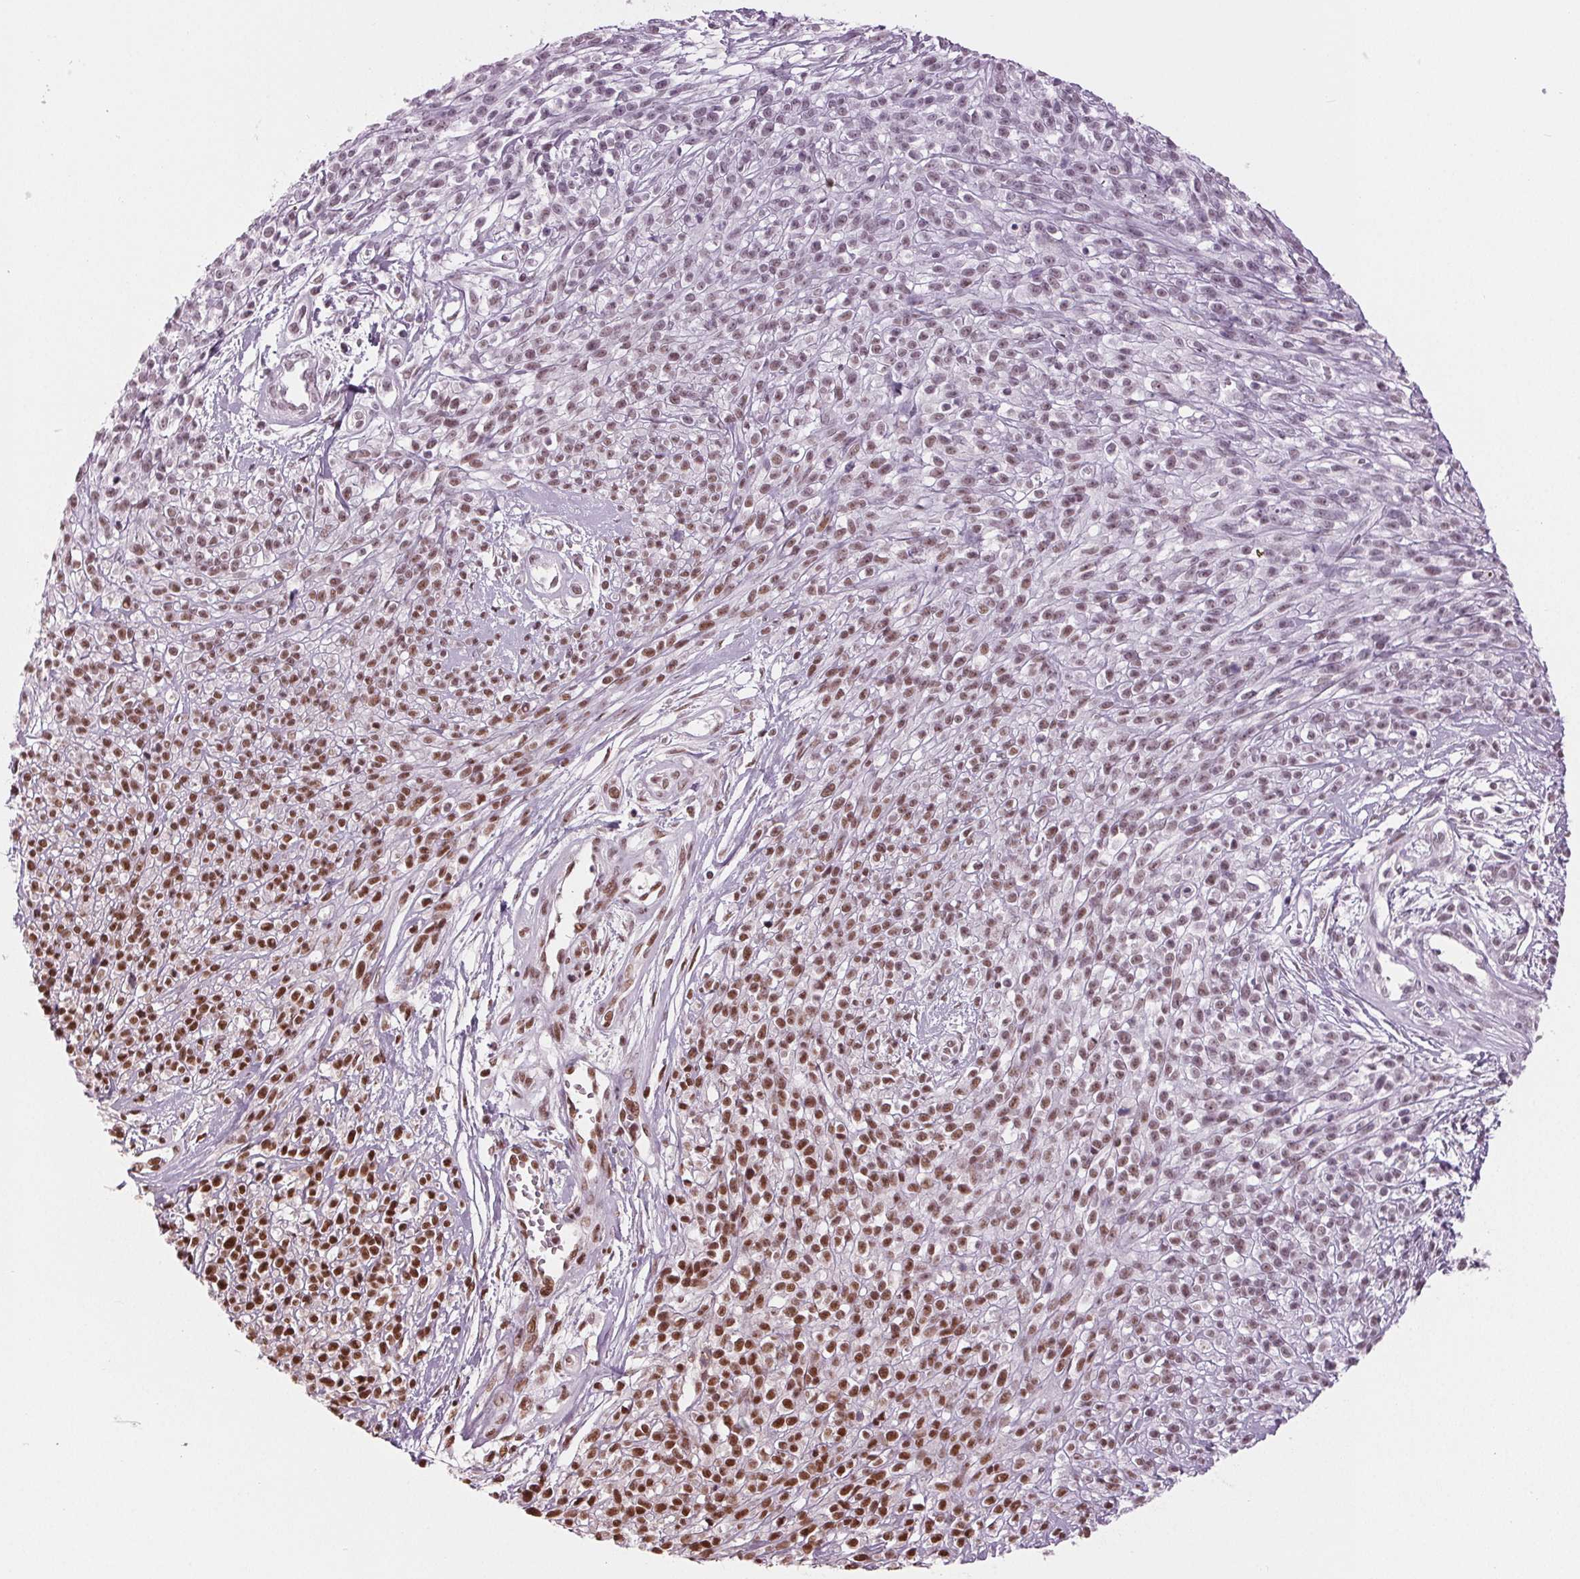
{"staining": {"intensity": "moderate", "quantity": ">75%", "location": "nuclear"}, "tissue": "melanoma", "cell_type": "Tumor cells", "image_type": "cancer", "snomed": [{"axis": "morphology", "description": "Malignant melanoma, NOS"}, {"axis": "topography", "description": "Skin"}, {"axis": "topography", "description": "Skin of trunk"}], "caption": "Melanoma tissue demonstrates moderate nuclear staining in about >75% of tumor cells, visualized by immunohistochemistry.", "gene": "LSM2", "patient": {"sex": "male", "age": 74}}